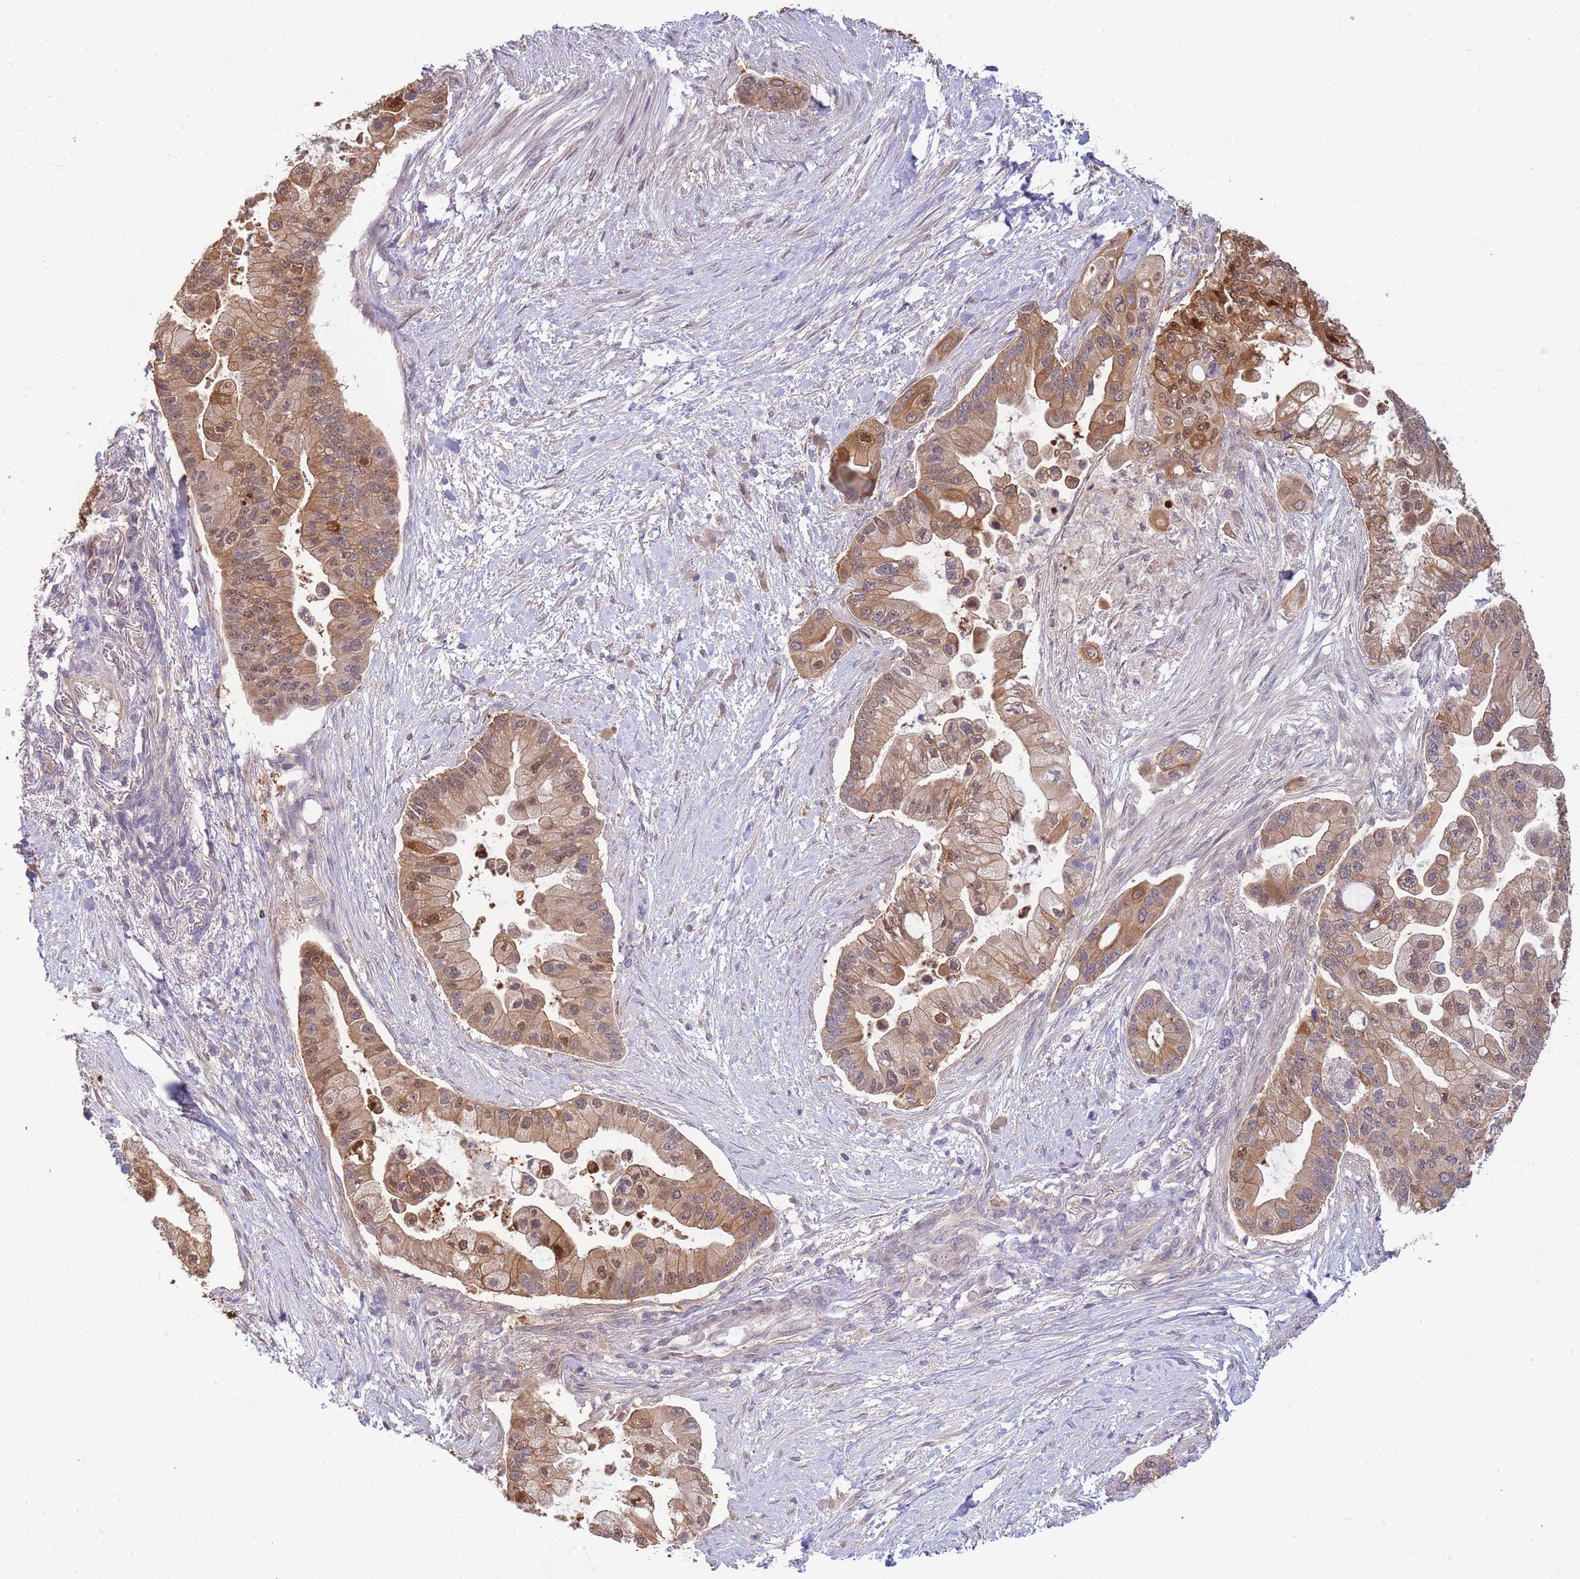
{"staining": {"intensity": "moderate", "quantity": ">75%", "location": "cytoplasmic/membranous,nuclear"}, "tissue": "pancreatic cancer", "cell_type": "Tumor cells", "image_type": "cancer", "snomed": [{"axis": "morphology", "description": "Adenocarcinoma, NOS"}, {"axis": "topography", "description": "Pancreas"}], "caption": "Approximately >75% of tumor cells in pancreatic cancer (adenocarcinoma) display moderate cytoplasmic/membranous and nuclear protein staining as visualized by brown immunohistochemical staining.", "gene": "SMC6", "patient": {"sex": "male", "age": 57}}